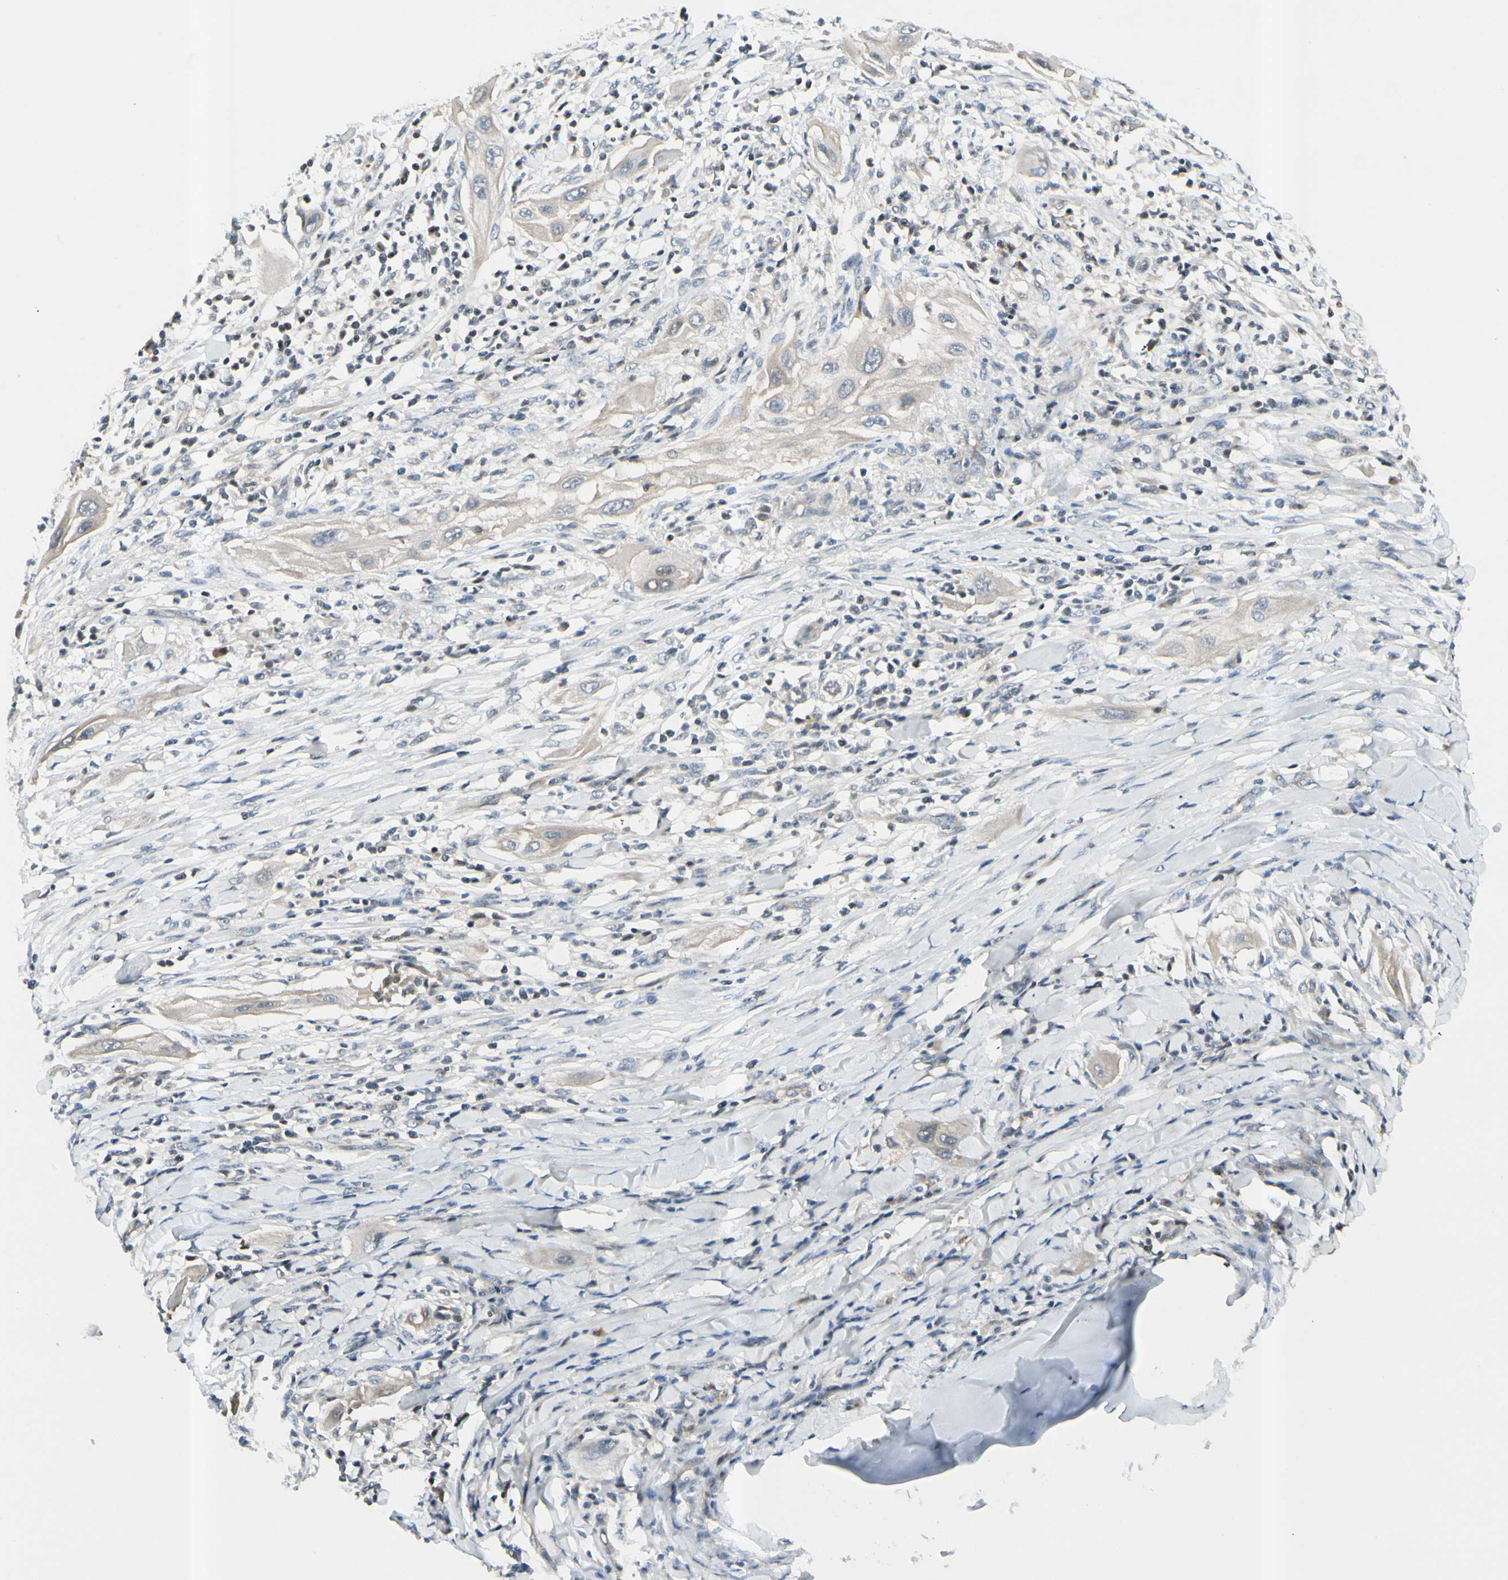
{"staining": {"intensity": "weak", "quantity": ">75%", "location": "cytoplasmic/membranous"}, "tissue": "lung cancer", "cell_type": "Tumor cells", "image_type": "cancer", "snomed": [{"axis": "morphology", "description": "Squamous cell carcinoma, NOS"}, {"axis": "topography", "description": "Lung"}], "caption": "Immunohistochemical staining of squamous cell carcinoma (lung) displays low levels of weak cytoplasmic/membranous staining in about >75% of tumor cells.", "gene": "ICAM5", "patient": {"sex": "female", "age": 47}}